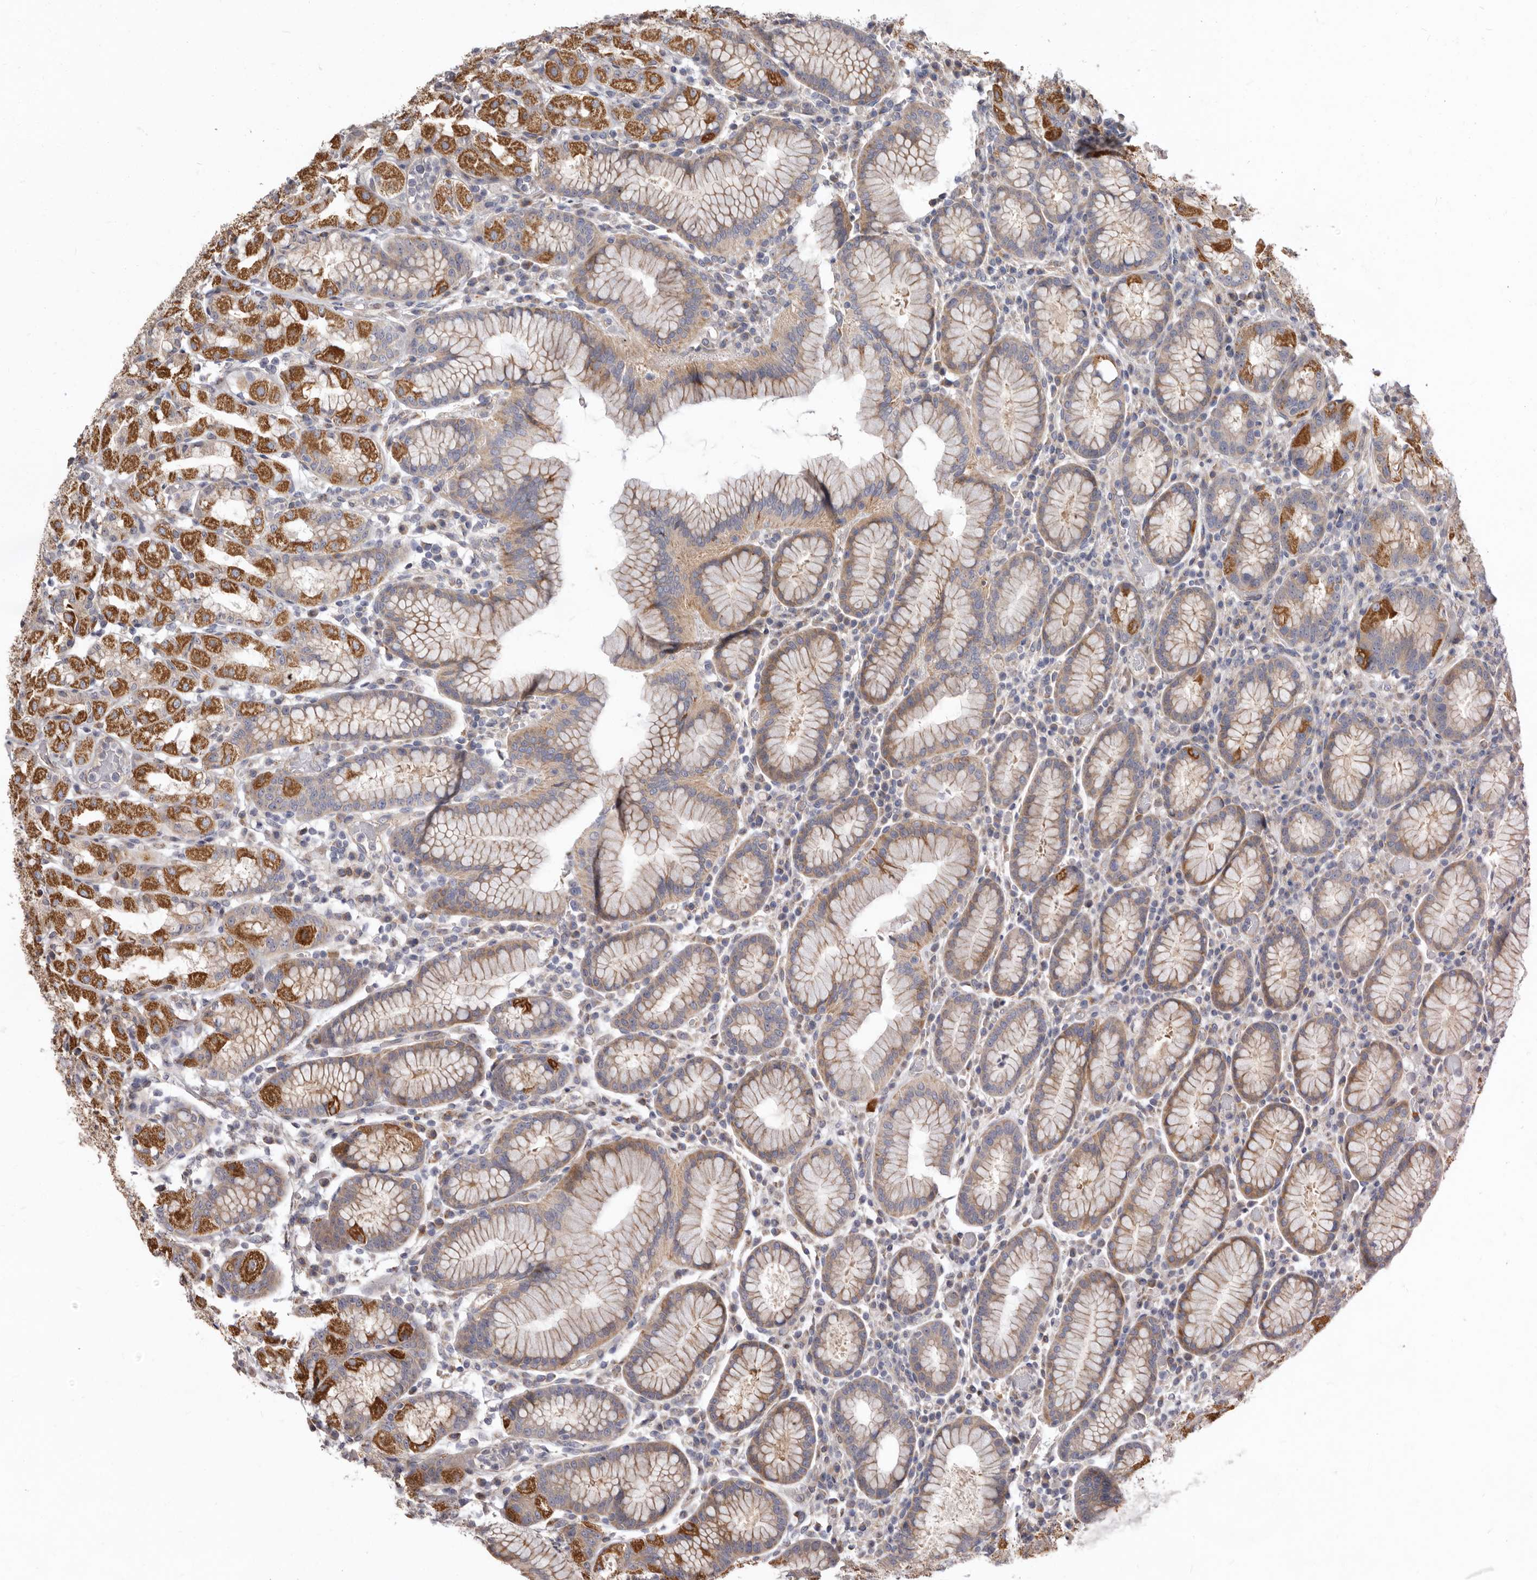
{"staining": {"intensity": "strong", "quantity": "25%-75%", "location": "cytoplasmic/membranous"}, "tissue": "stomach", "cell_type": "Glandular cells", "image_type": "normal", "snomed": [{"axis": "morphology", "description": "Normal tissue, NOS"}, {"axis": "topography", "description": "Stomach"}, {"axis": "topography", "description": "Stomach, lower"}], "caption": "Stomach was stained to show a protein in brown. There is high levels of strong cytoplasmic/membranous expression in approximately 25%-75% of glandular cells. Nuclei are stained in blue.", "gene": "FMO2", "patient": {"sex": "female", "age": 56}}